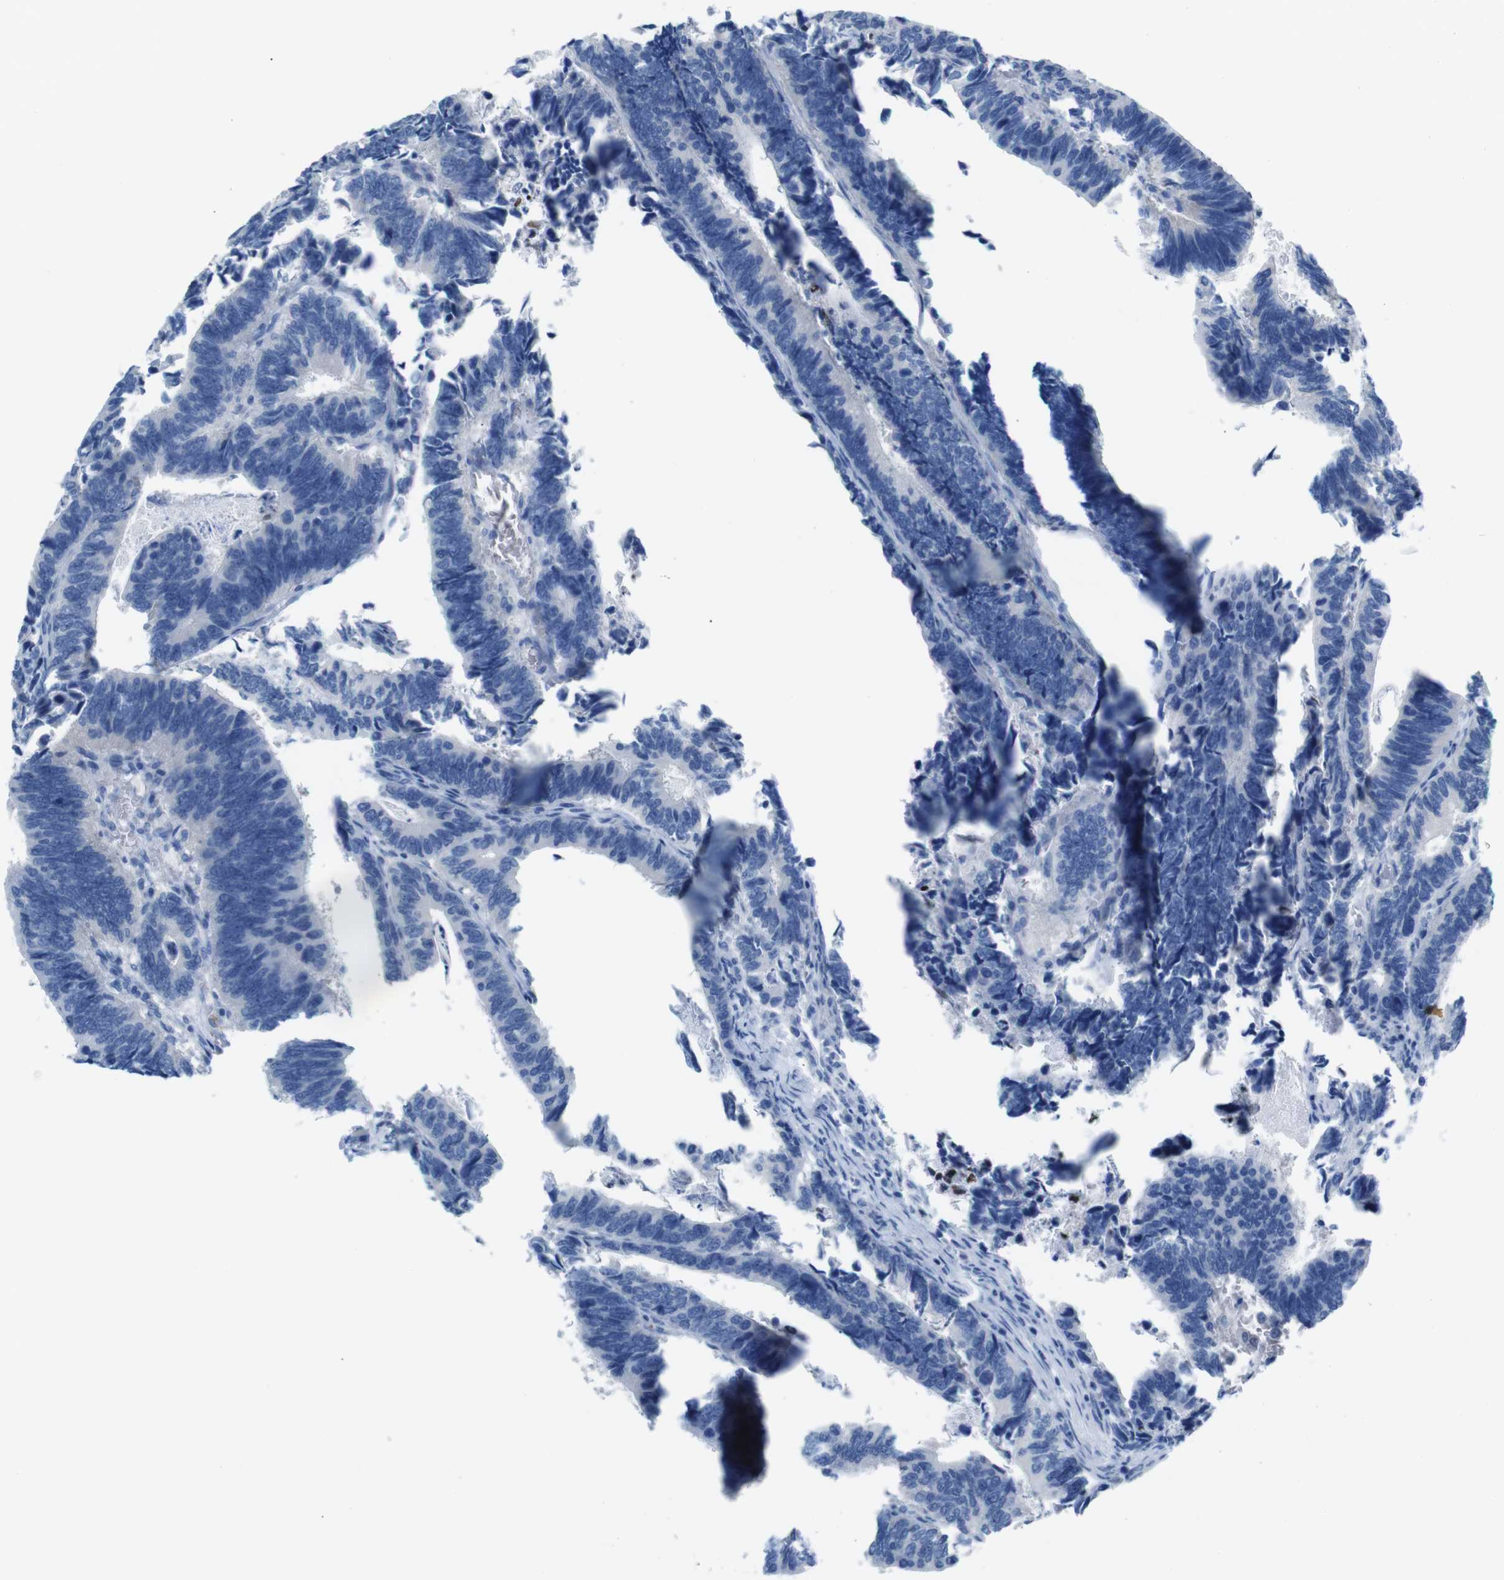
{"staining": {"intensity": "negative", "quantity": "none", "location": "none"}, "tissue": "colorectal cancer", "cell_type": "Tumor cells", "image_type": "cancer", "snomed": [{"axis": "morphology", "description": "Adenocarcinoma, NOS"}, {"axis": "topography", "description": "Colon"}], "caption": "This is a histopathology image of immunohistochemistry staining of adenocarcinoma (colorectal), which shows no staining in tumor cells. (Stains: DAB IHC with hematoxylin counter stain, Microscopy: brightfield microscopy at high magnification).", "gene": "C1orf210", "patient": {"sex": "male", "age": 72}}